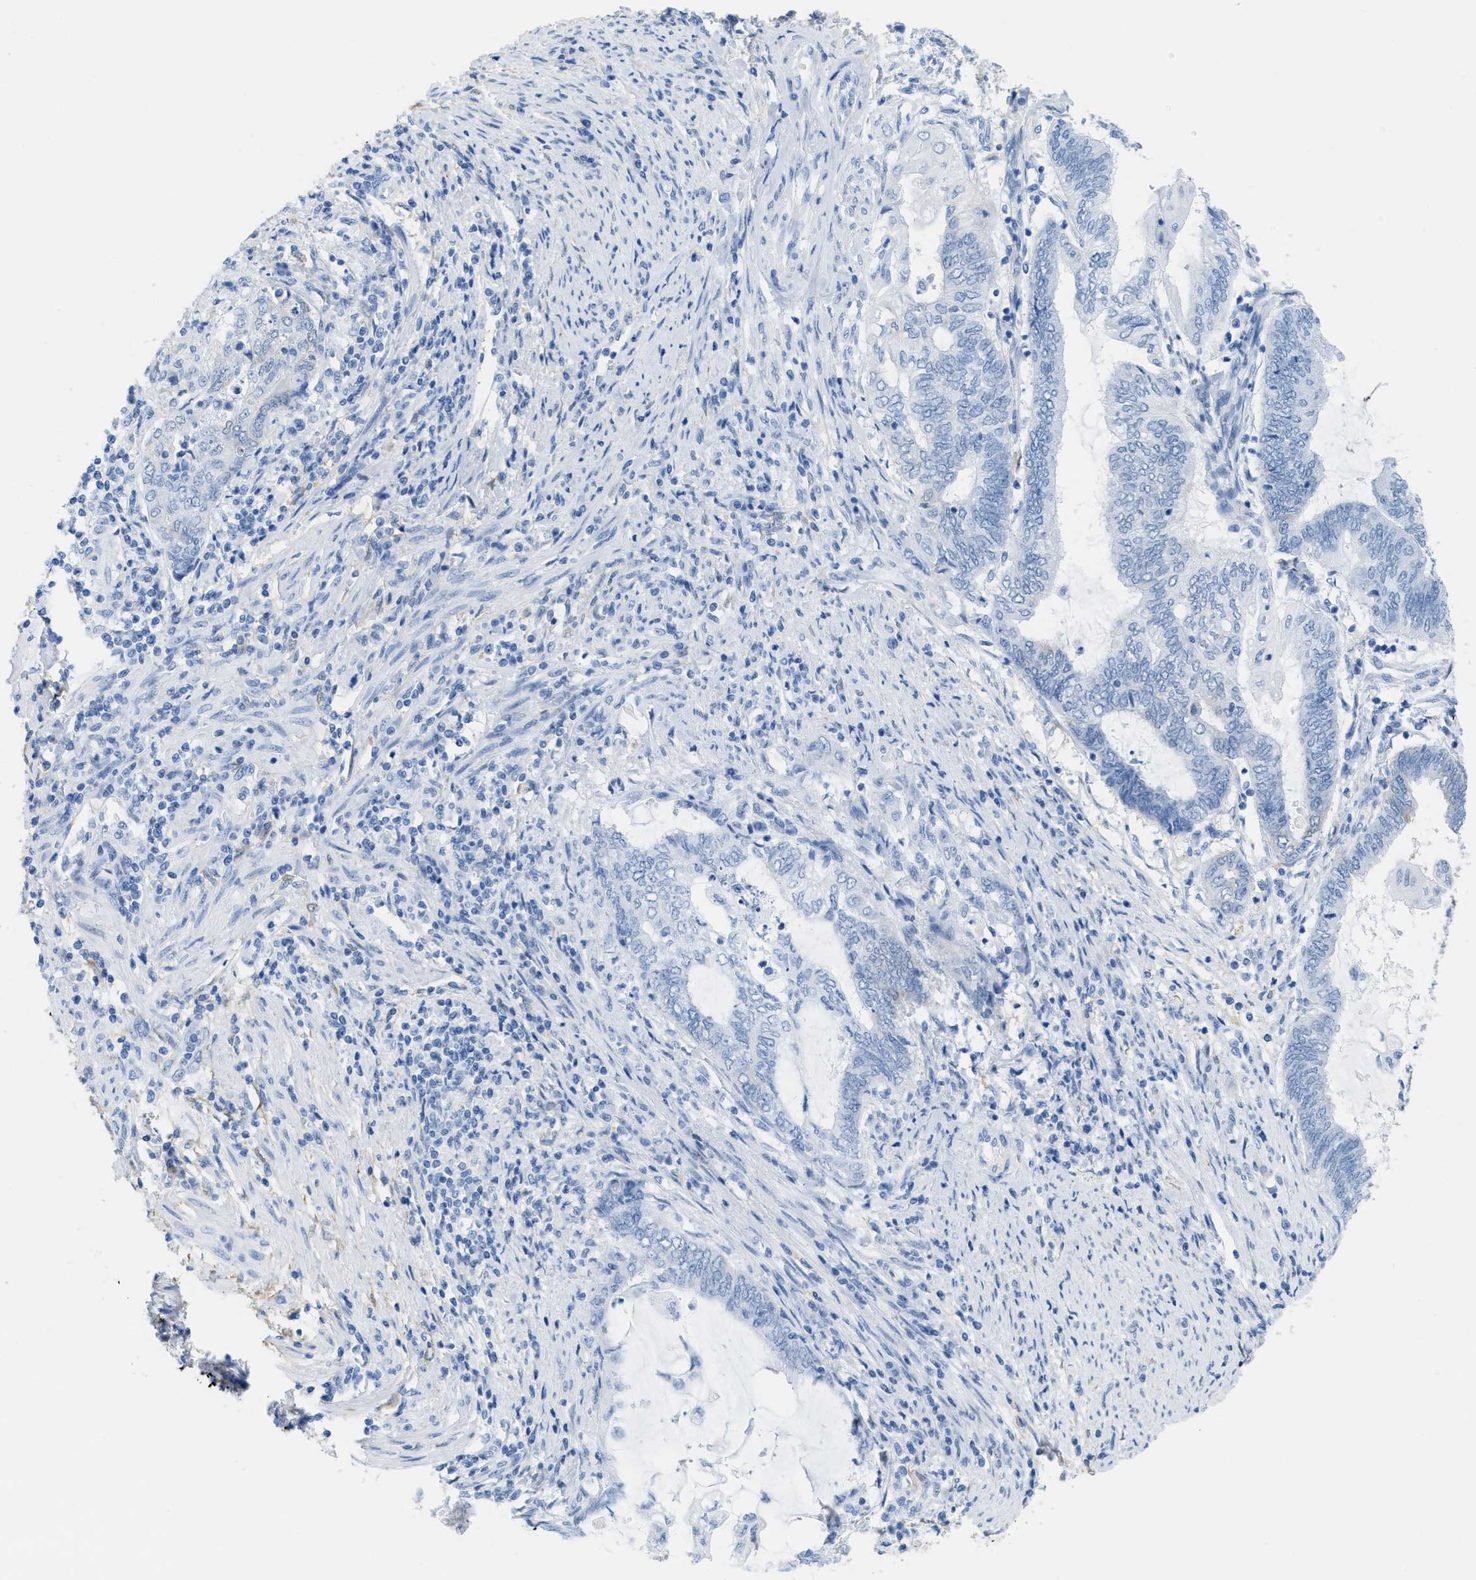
{"staining": {"intensity": "negative", "quantity": "none", "location": "none"}, "tissue": "endometrial cancer", "cell_type": "Tumor cells", "image_type": "cancer", "snomed": [{"axis": "morphology", "description": "Adenocarcinoma, NOS"}, {"axis": "topography", "description": "Uterus"}, {"axis": "topography", "description": "Endometrium"}], "caption": "Immunohistochemistry (IHC) histopathology image of human endometrial cancer (adenocarcinoma) stained for a protein (brown), which exhibits no positivity in tumor cells.", "gene": "ASGR1", "patient": {"sex": "female", "age": 70}}